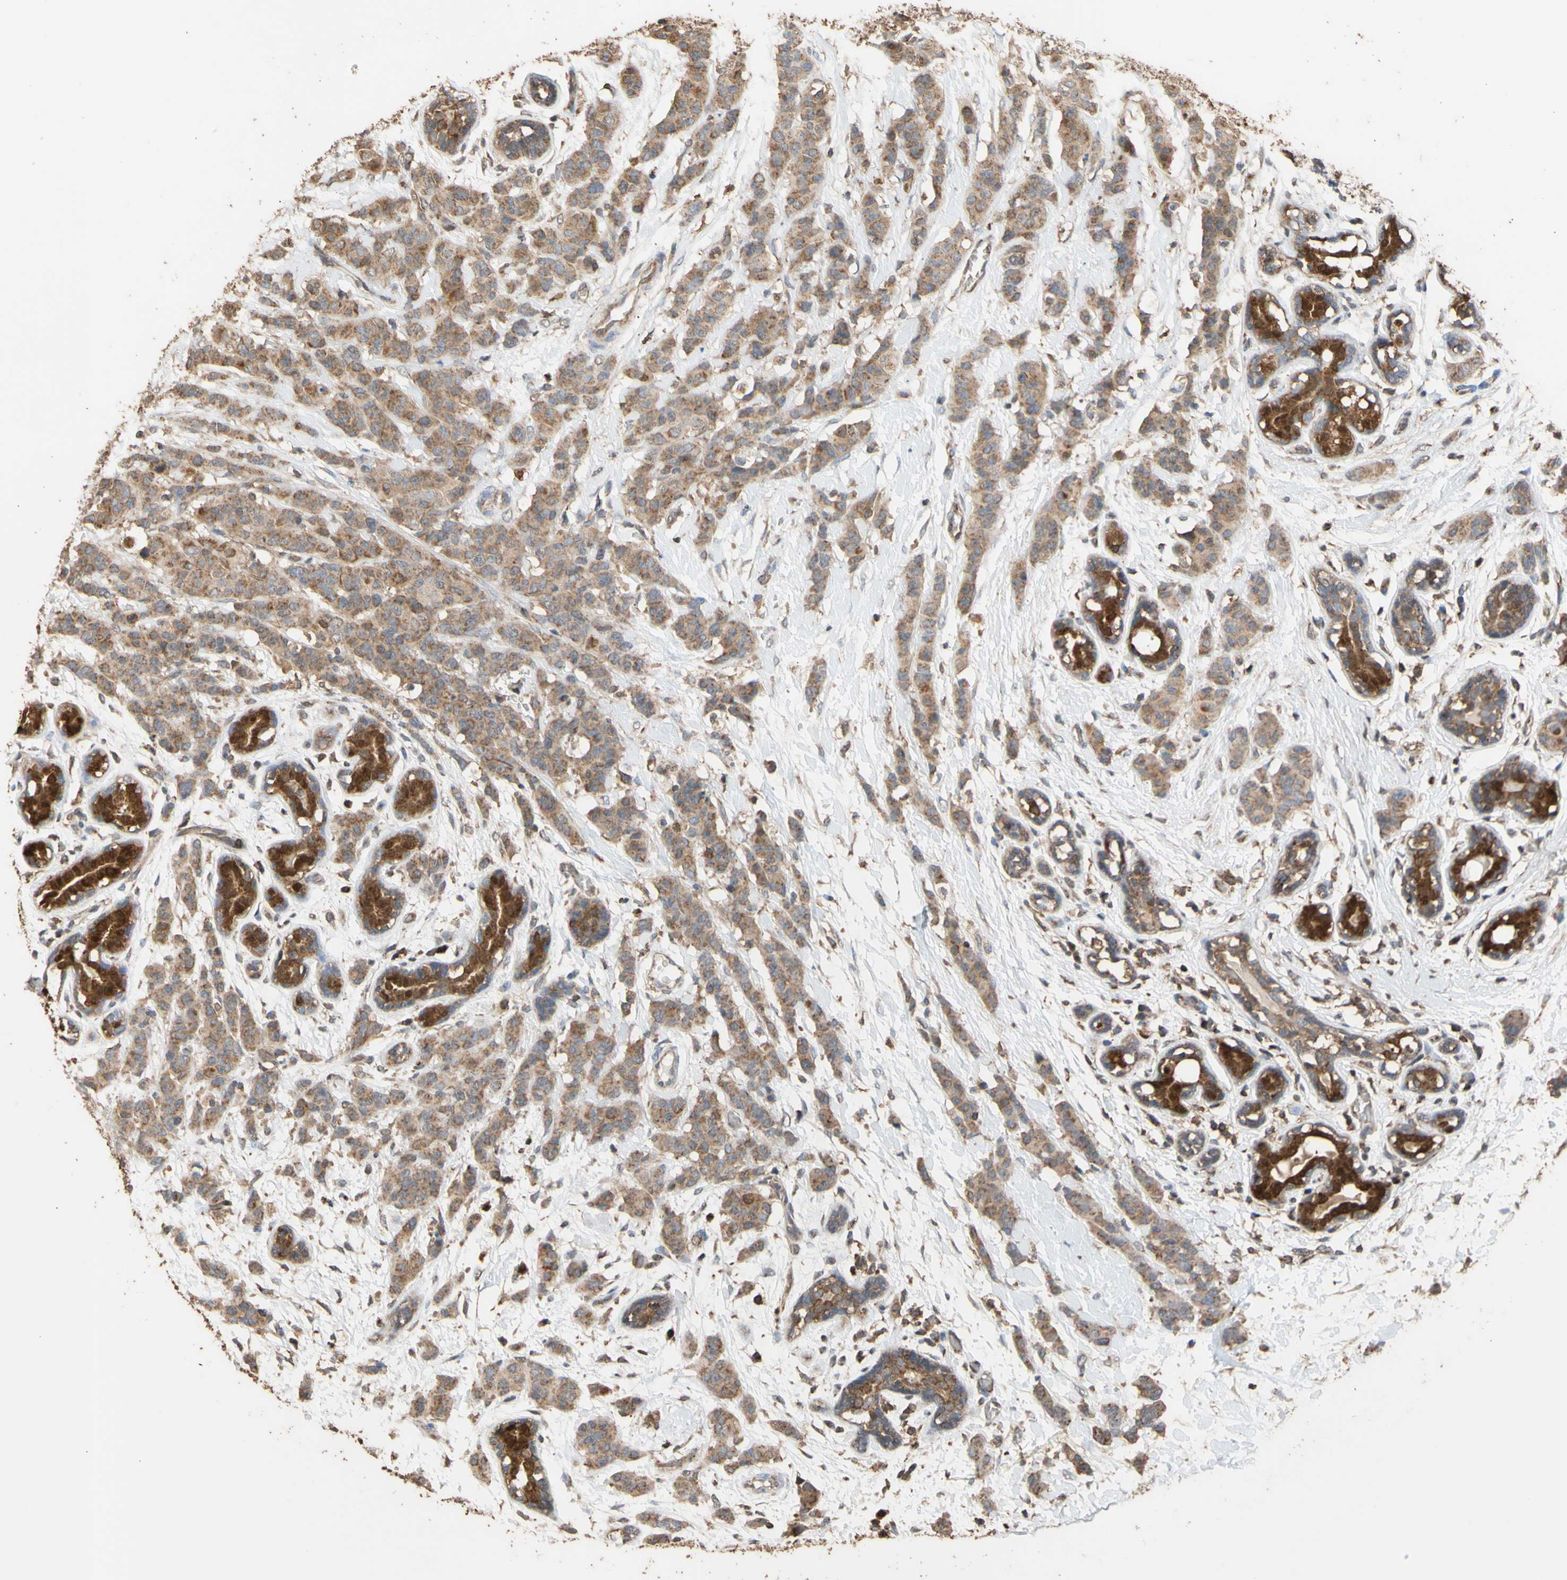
{"staining": {"intensity": "moderate", "quantity": ">75%", "location": "cytoplasmic/membranous"}, "tissue": "breast cancer", "cell_type": "Tumor cells", "image_type": "cancer", "snomed": [{"axis": "morphology", "description": "Normal tissue, NOS"}, {"axis": "morphology", "description": "Duct carcinoma"}, {"axis": "topography", "description": "Breast"}], "caption": "DAB (3,3'-diaminobenzidine) immunohistochemical staining of breast cancer reveals moderate cytoplasmic/membranous protein staining in approximately >75% of tumor cells.", "gene": "ALDH9A1", "patient": {"sex": "female", "age": 40}}